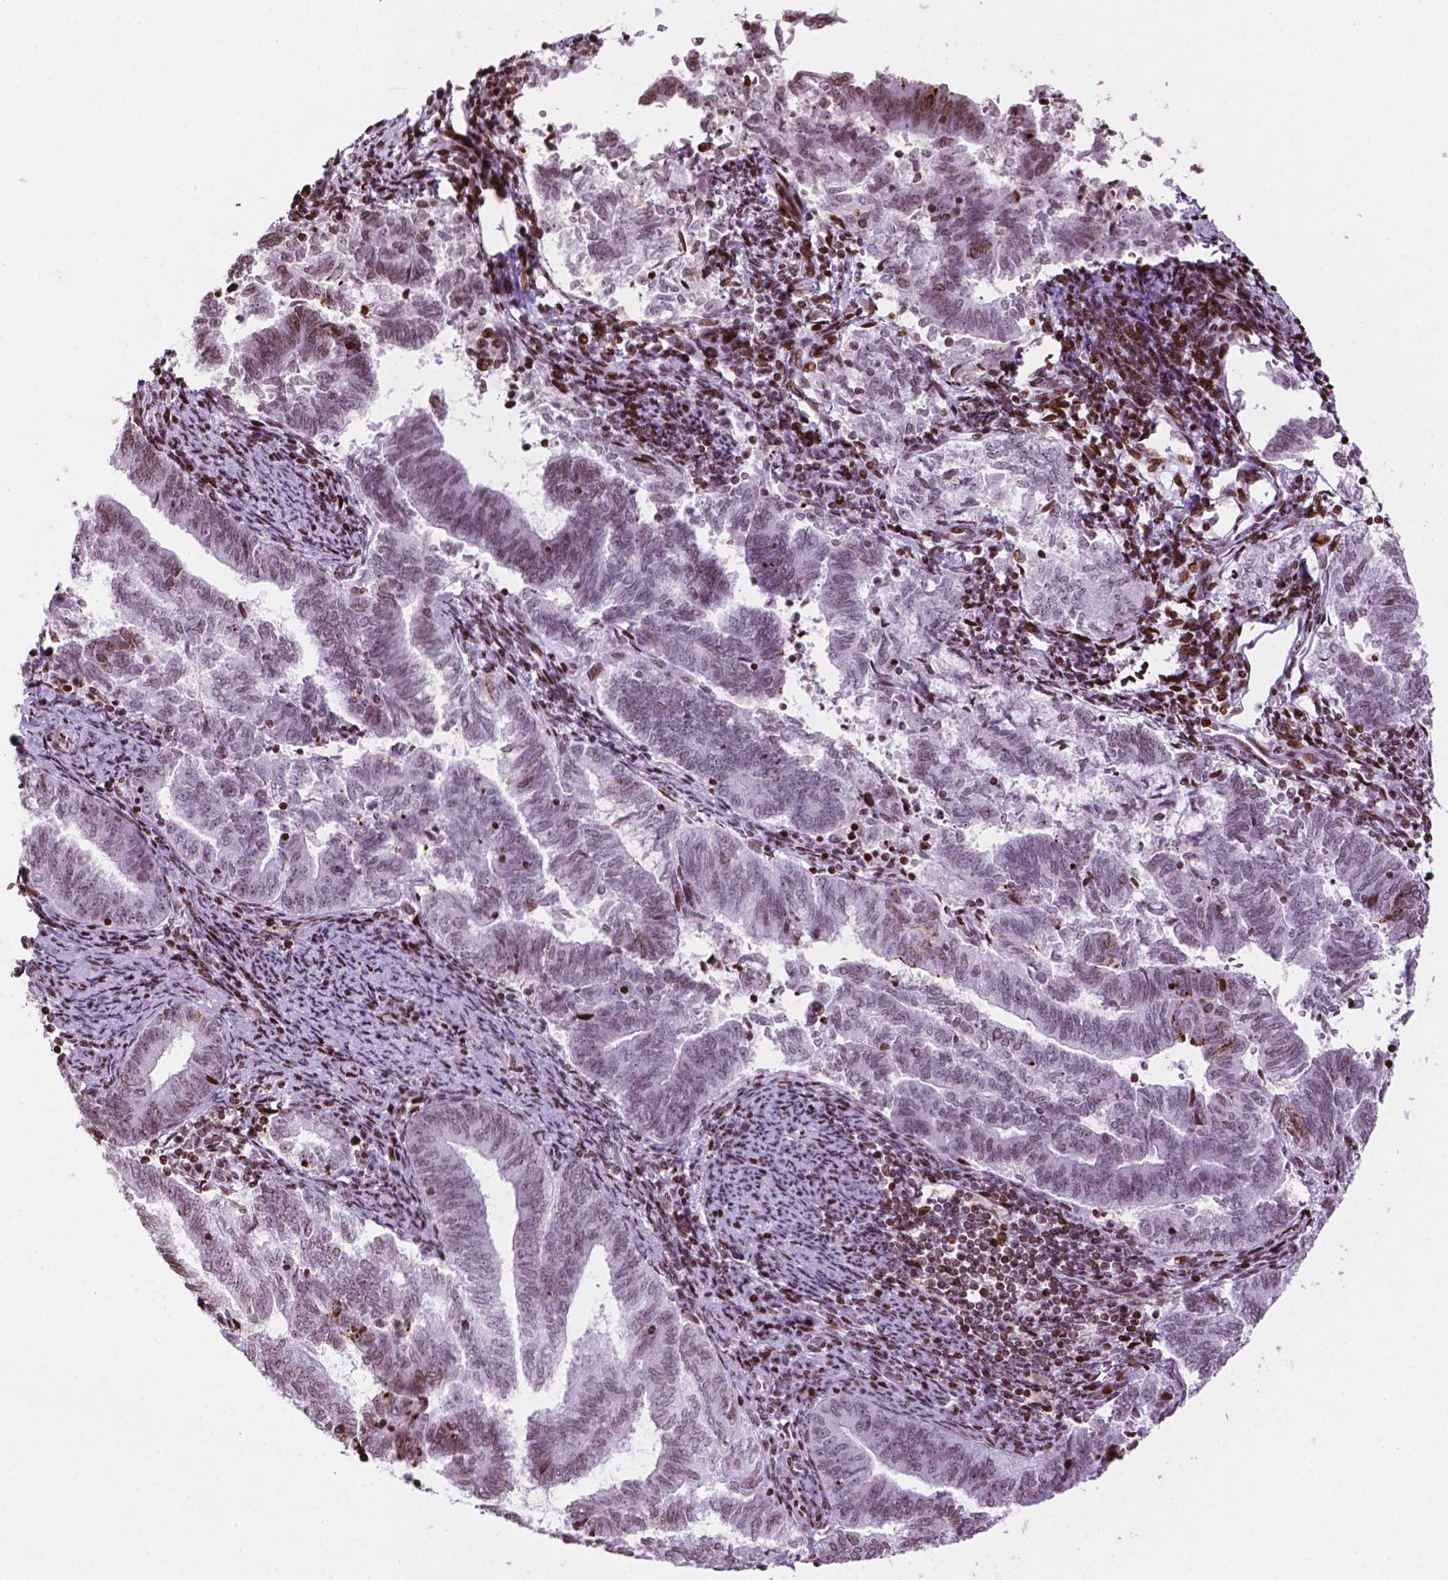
{"staining": {"intensity": "negative", "quantity": "none", "location": "none"}, "tissue": "endometrial cancer", "cell_type": "Tumor cells", "image_type": "cancer", "snomed": [{"axis": "morphology", "description": "Adenocarcinoma, NOS"}, {"axis": "topography", "description": "Endometrium"}], "caption": "A micrograph of endometrial cancer stained for a protein demonstrates no brown staining in tumor cells. (DAB (3,3'-diaminobenzidine) immunohistochemistry (IHC) visualized using brightfield microscopy, high magnification).", "gene": "TMEM250", "patient": {"sex": "female", "age": 65}}